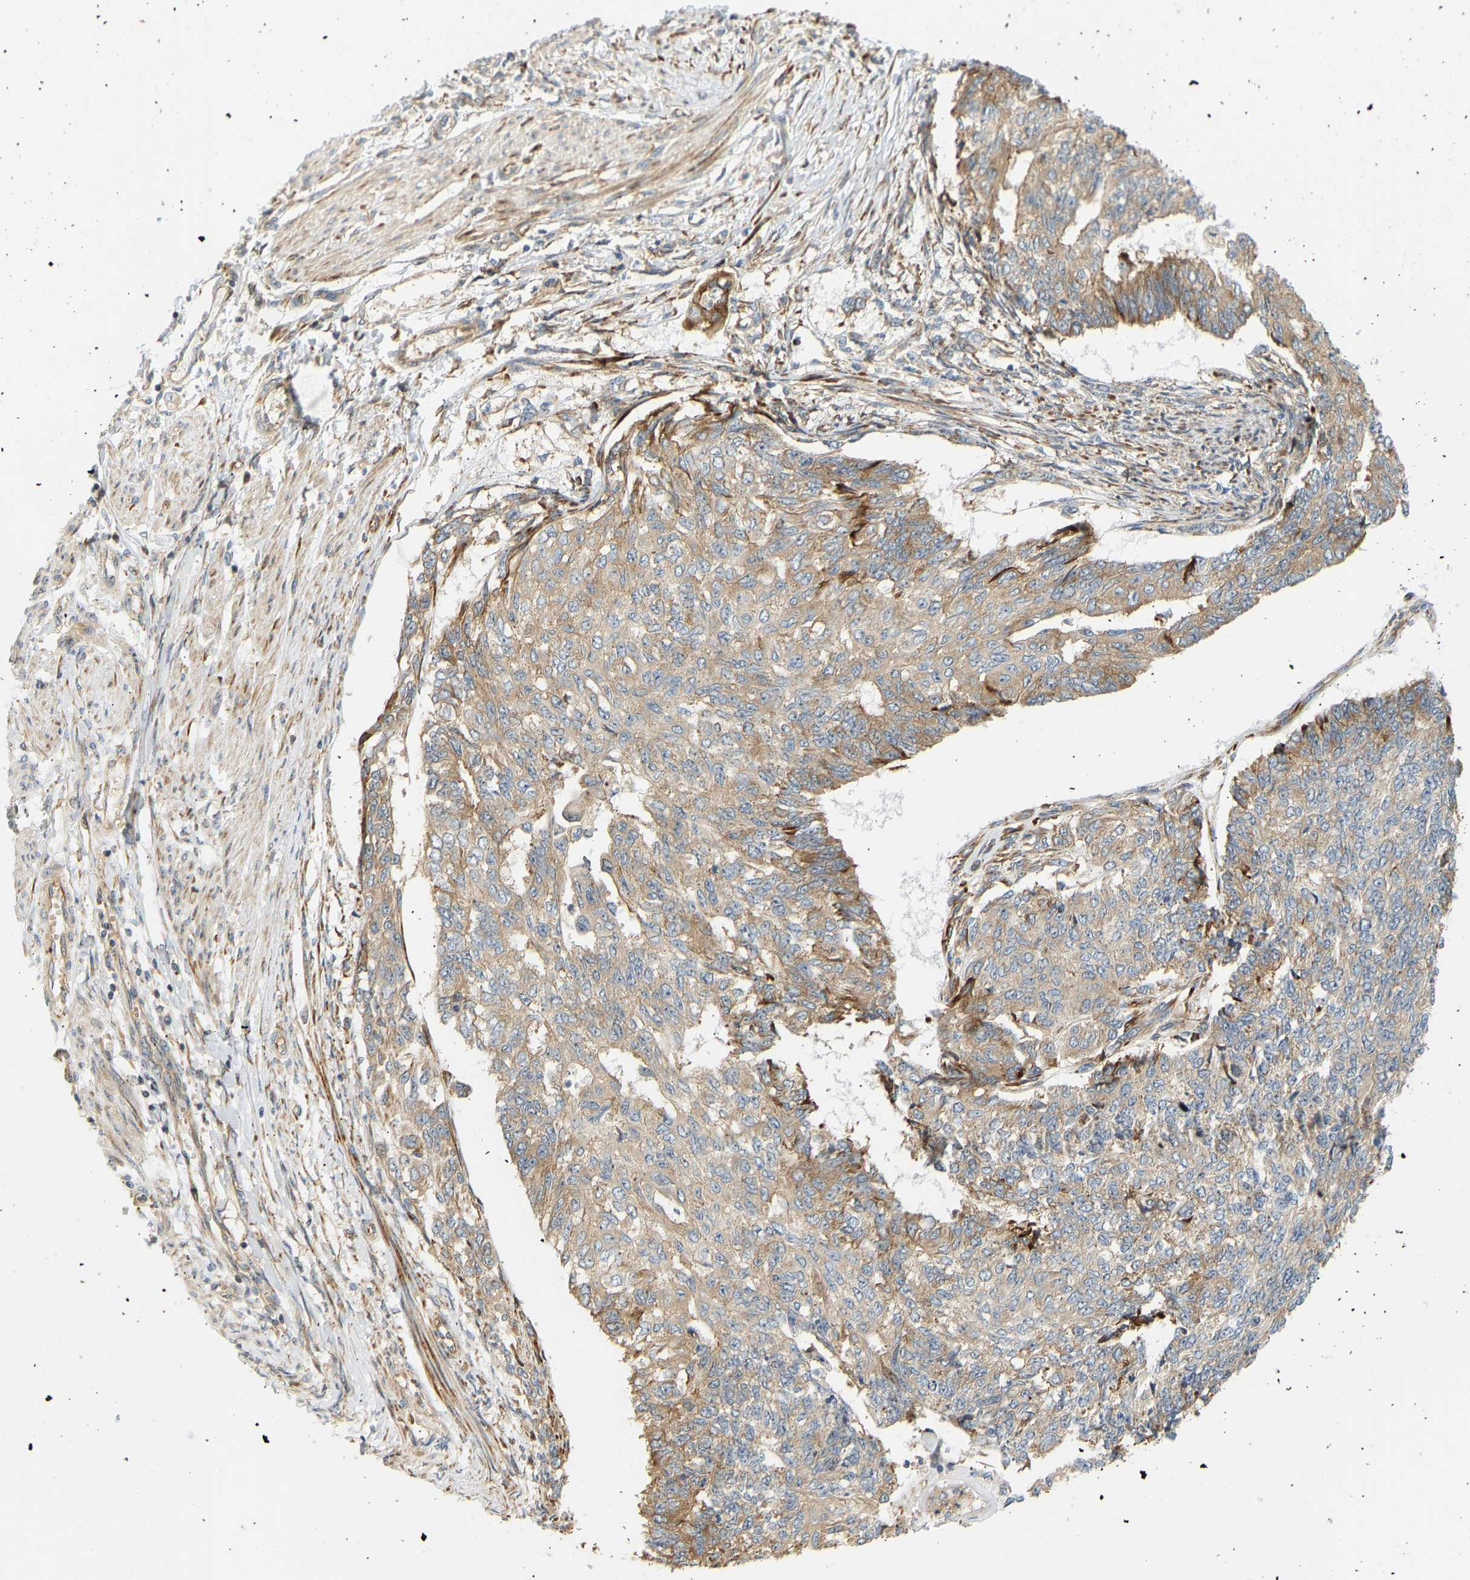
{"staining": {"intensity": "moderate", "quantity": ">75%", "location": "cytoplasmic/membranous"}, "tissue": "endometrial cancer", "cell_type": "Tumor cells", "image_type": "cancer", "snomed": [{"axis": "morphology", "description": "Adenocarcinoma, NOS"}, {"axis": "topography", "description": "Endometrium"}], "caption": "Protein expression analysis of human endometrial adenocarcinoma reveals moderate cytoplasmic/membranous staining in about >75% of tumor cells.", "gene": "RPS14", "patient": {"sex": "female", "age": 32}}